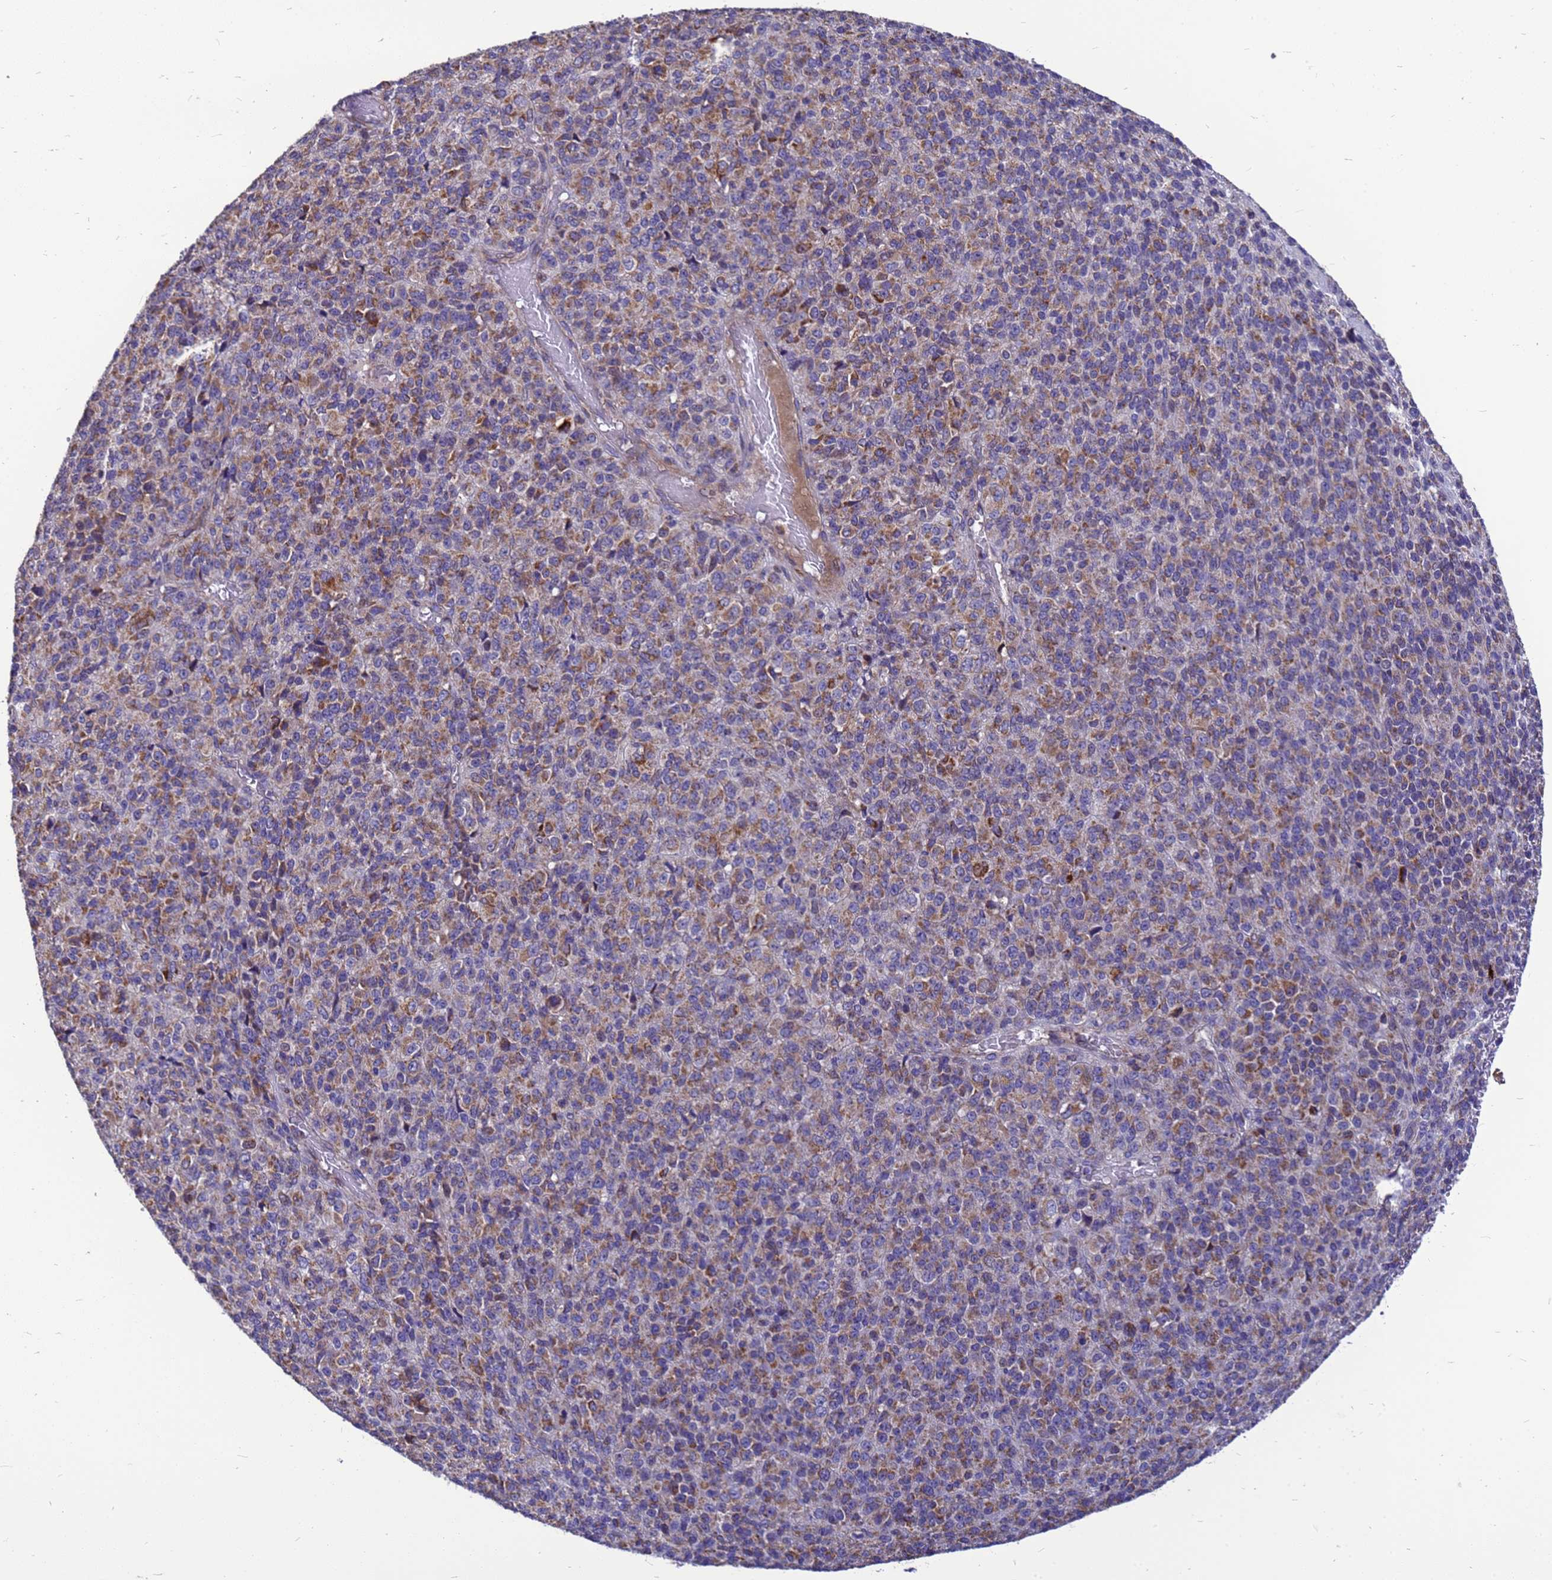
{"staining": {"intensity": "moderate", "quantity": "25%-75%", "location": "cytoplasmic/membranous"}, "tissue": "melanoma", "cell_type": "Tumor cells", "image_type": "cancer", "snomed": [{"axis": "morphology", "description": "Malignant melanoma, Metastatic site"}, {"axis": "topography", "description": "Brain"}], "caption": "This is an image of IHC staining of malignant melanoma (metastatic site), which shows moderate positivity in the cytoplasmic/membranous of tumor cells.", "gene": "CMC4", "patient": {"sex": "female", "age": 56}}